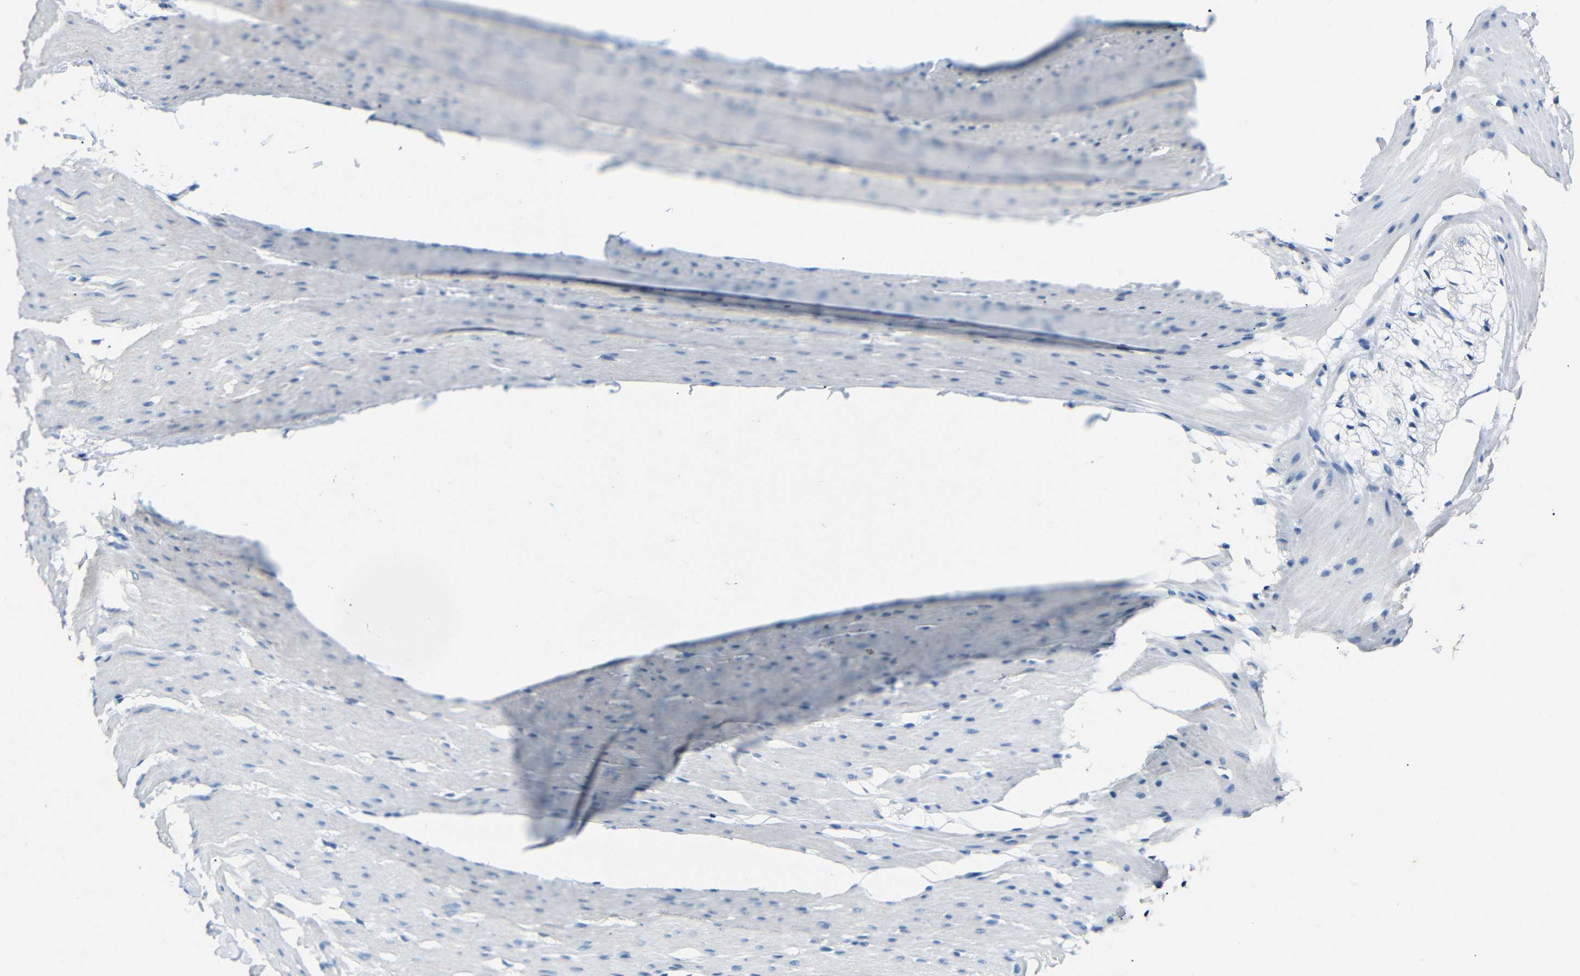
{"staining": {"intensity": "negative", "quantity": "none", "location": "none"}, "tissue": "smooth muscle", "cell_type": "Smooth muscle cells", "image_type": "normal", "snomed": [{"axis": "morphology", "description": "Normal tissue, NOS"}, {"axis": "topography", "description": "Smooth muscle"}, {"axis": "topography", "description": "Colon"}], "caption": "This is an immunohistochemistry (IHC) photomicrograph of benign smooth muscle. There is no staining in smooth muscle cells.", "gene": "INCENP", "patient": {"sex": "male", "age": 67}}